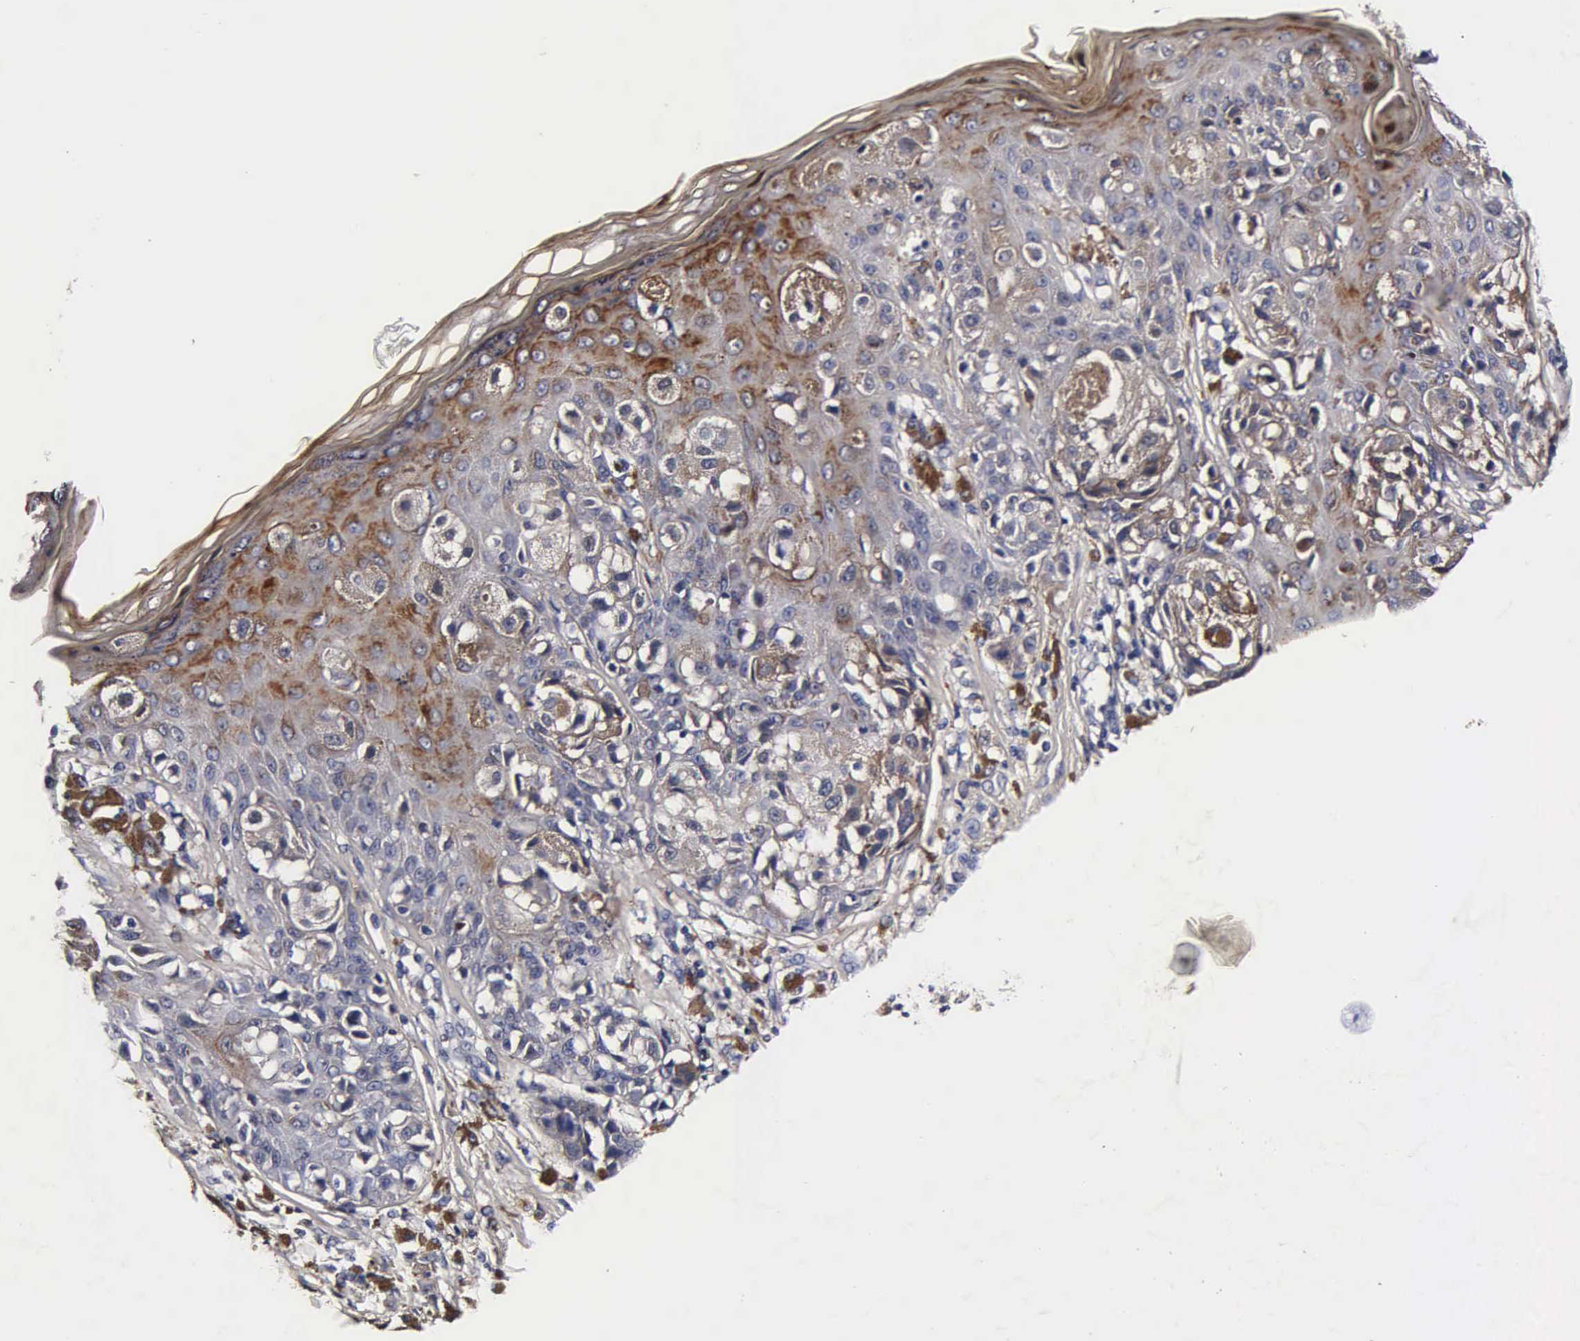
{"staining": {"intensity": "negative", "quantity": "none", "location": "none"}, "tissue": "melanoma", "cell_type": "Tumor cells", "image_type": "cancer", "snomed": [{"axis": "morphology", "description": "Malignant melanoma, NOS"}, {"axis": "topography", "description": "Skin"}], "caption": "The photomicrograph displays no staining of tumor cells in malignant melanoma. The staining is performed using DAB (3,3'-diaminobenzidine) brown chromogen with nuclei counter-stained in using hematoxylin.", "gene": "CST3", "patient": {"sex": "female", "age": 55}}